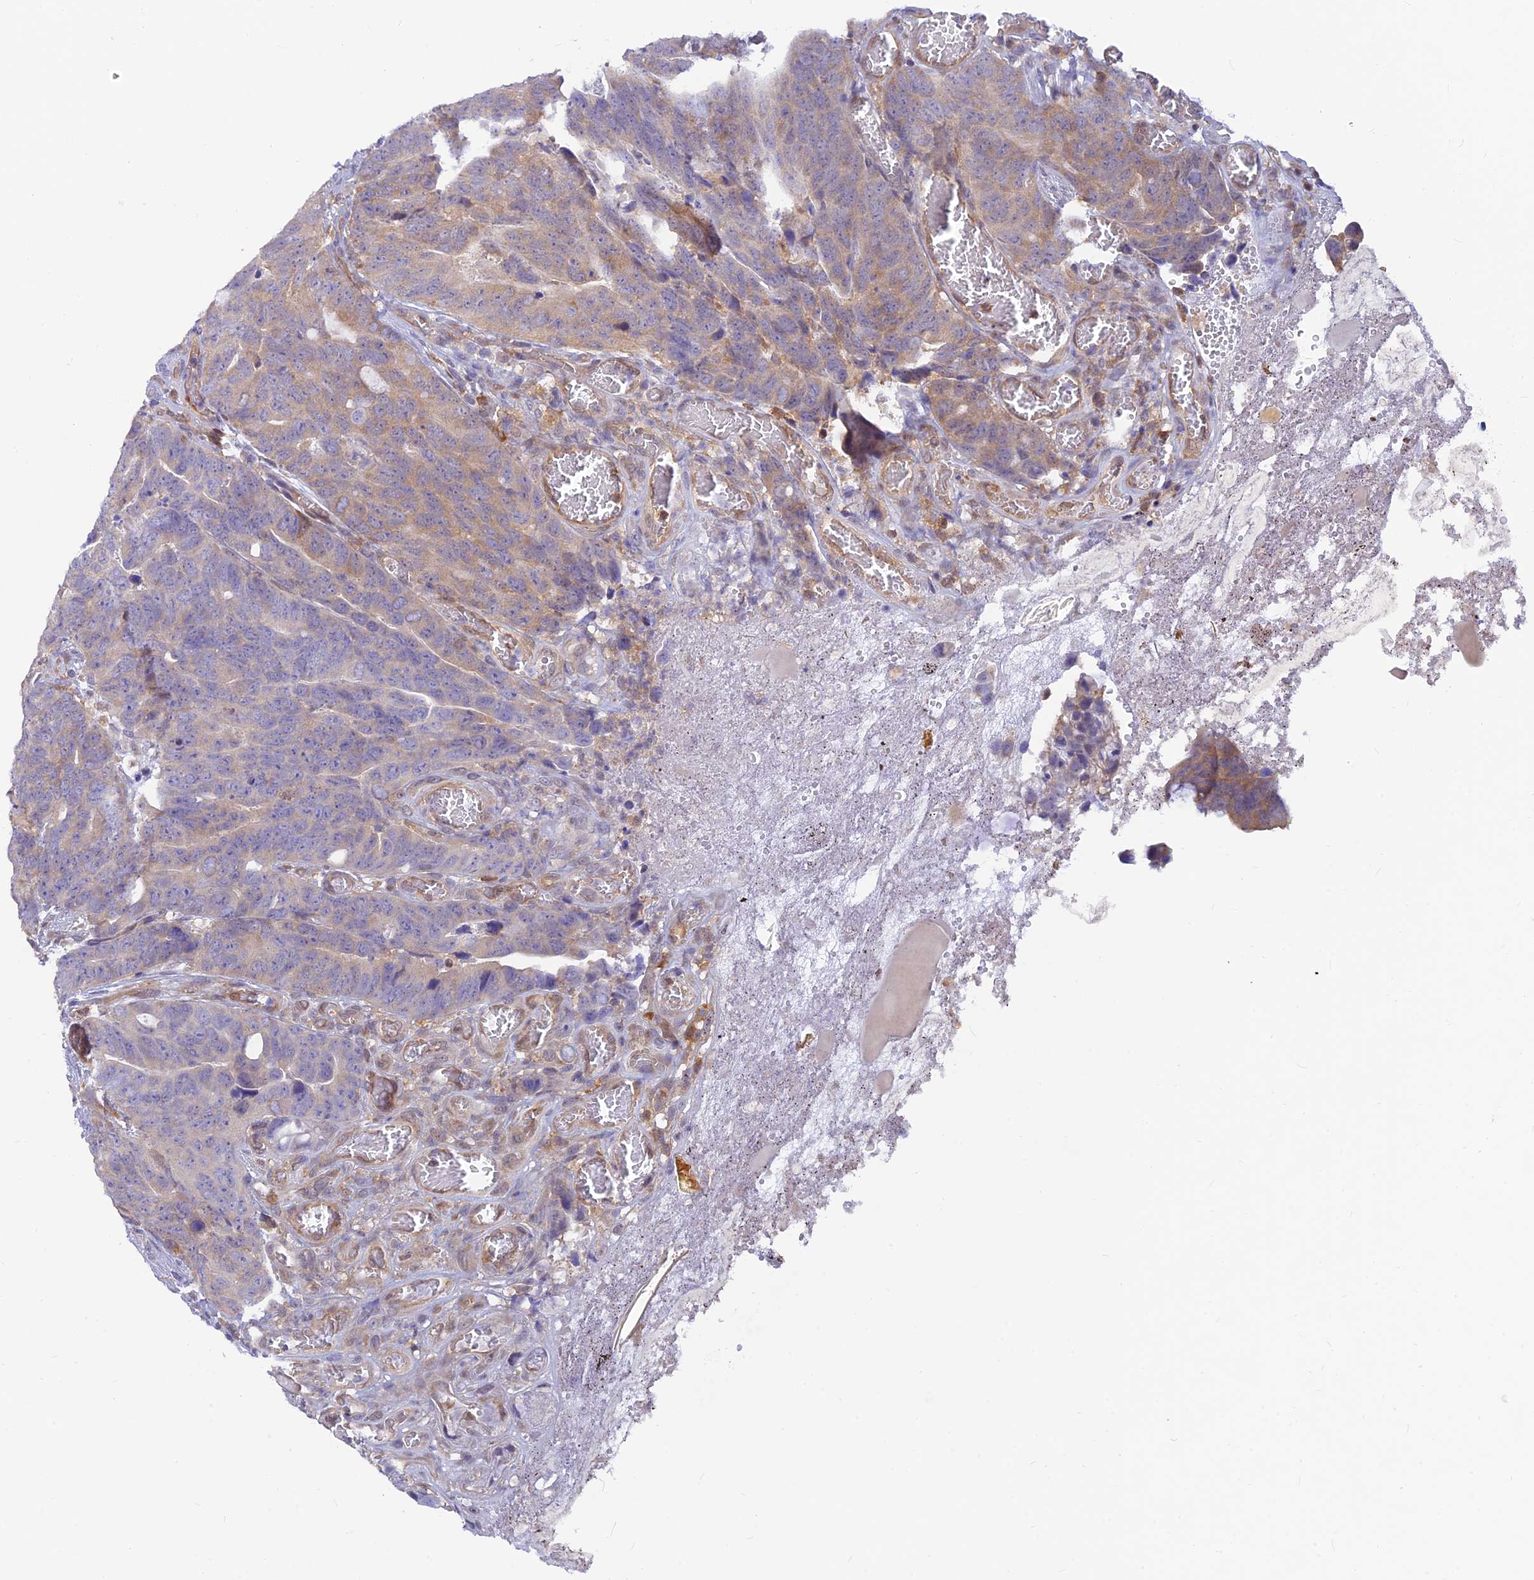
{"staining": {"intensity": "weak", "quantity": "25%-75%", "location": "cytoplasmic/membranous"}, "tissue": "colorectal cancer", "cell_type": "Tumor cells", "image_type": "cancer", "snomed": [{"axis": "morphology", "description": "Adenocarcinoma, NOS"}, {"axis": "topography", "description": "Colon"}], "caption": "Colorectal cancer stained with a protein marker reveals weak staining in tumor cells.", "gene": "LYSMD2", "patient": {"sex": "female", "age": 82}}